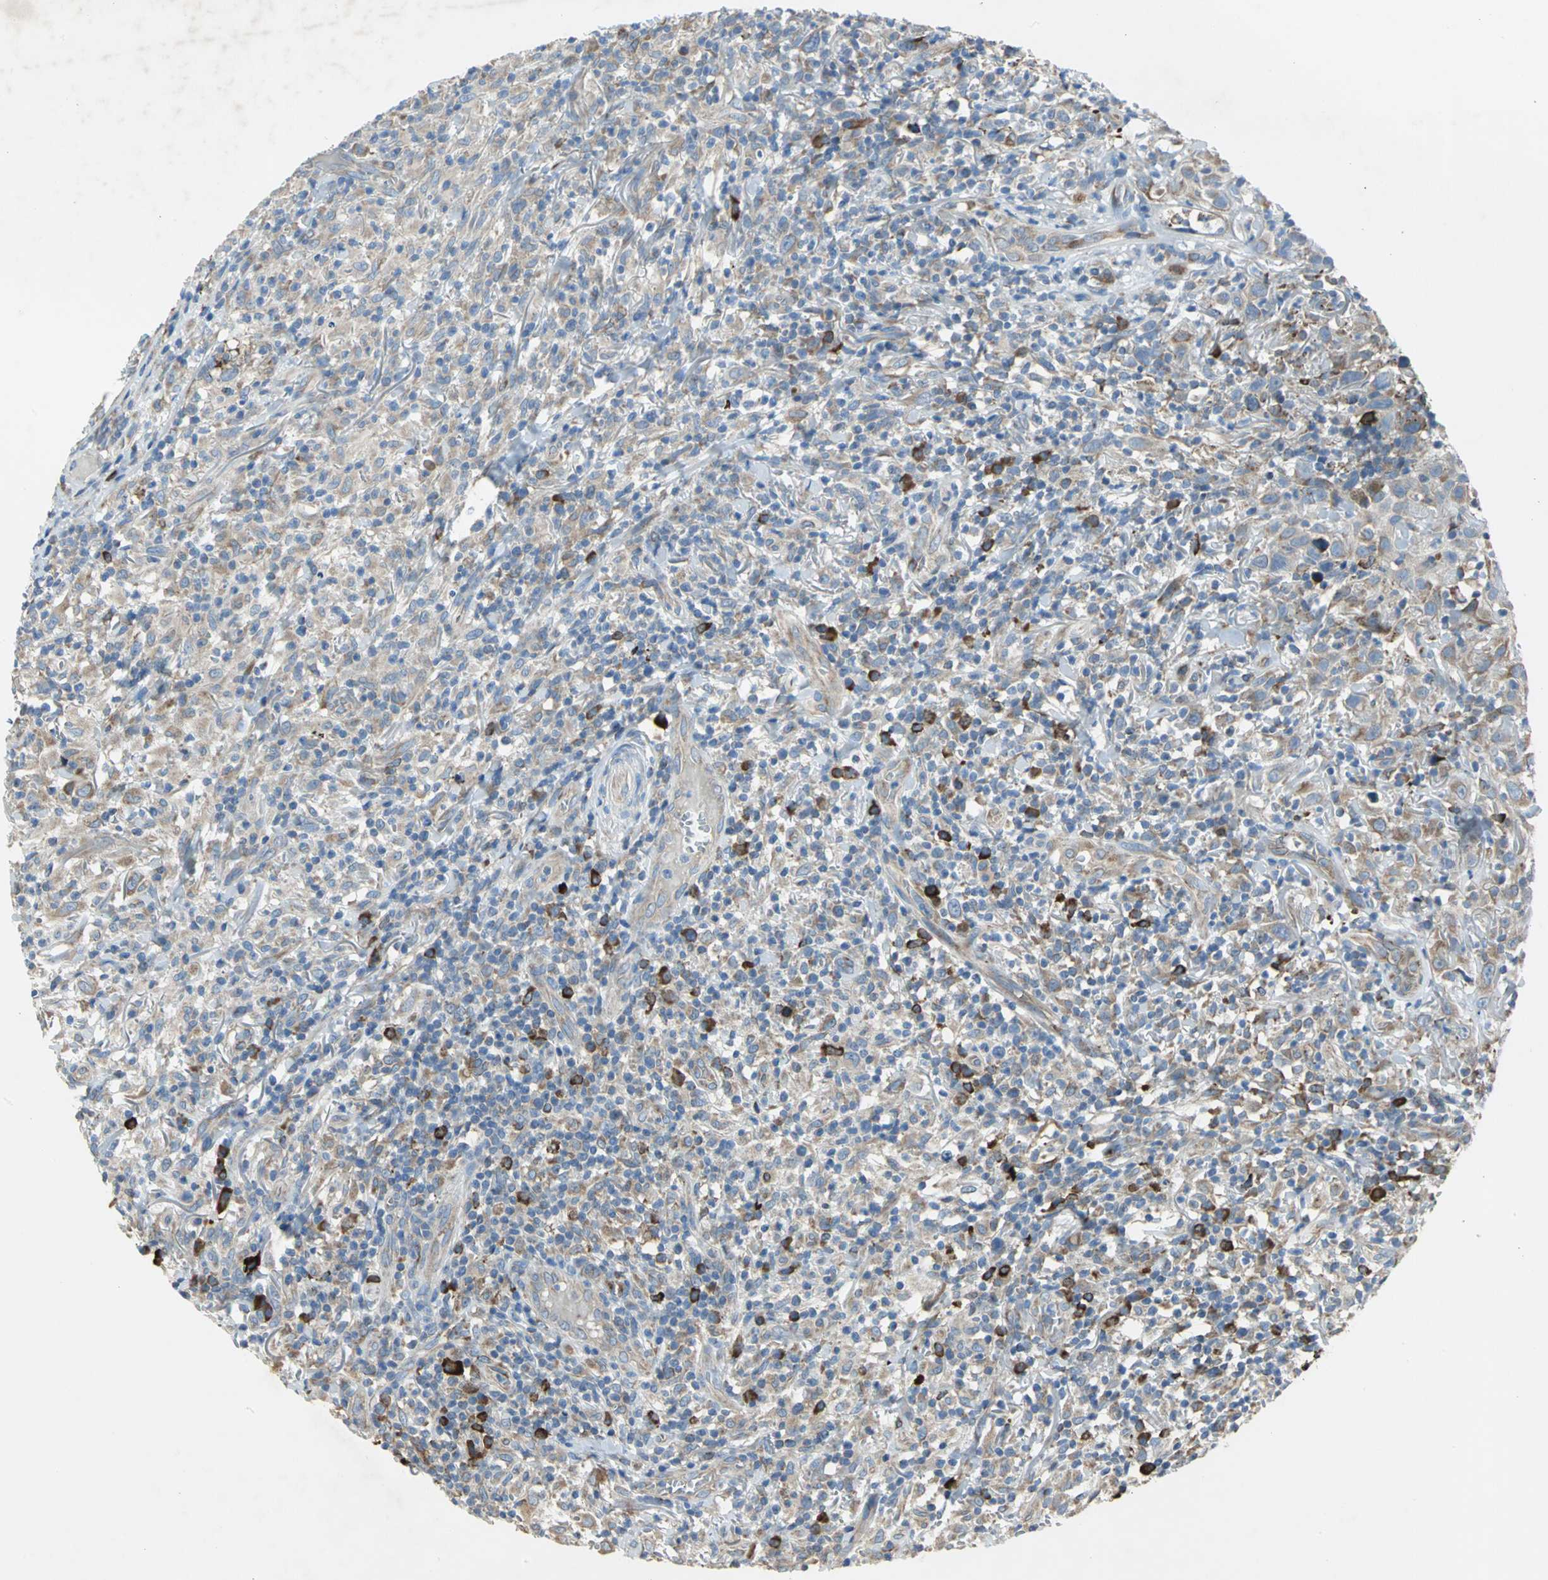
{"staining": {"intensity": "moderate", "quantity": ">75%", "location": "cytoplasmic/membranous"}, "tissue": "thyroid cancer", "cell_type": "Tumor cells", "image_type": "cancer", "snomed": [{"axis": "morphology", "description": "Carcinoma, NOS"}, {"axis": "topography", "description": "Thyroid gland"}], "caption": "Protein expression analysis of human thyroid cancer (carcinoma) reveals moderate cytoplasmic/membranous positivity in about >75% of tumor cells. The staining is performed using DAB brown chromogen to label protein expression. The nuclei are counter-stained blue using hematoxylin.", "gene": "TULP4", "patient": {"sex": "female", "age": 77}}